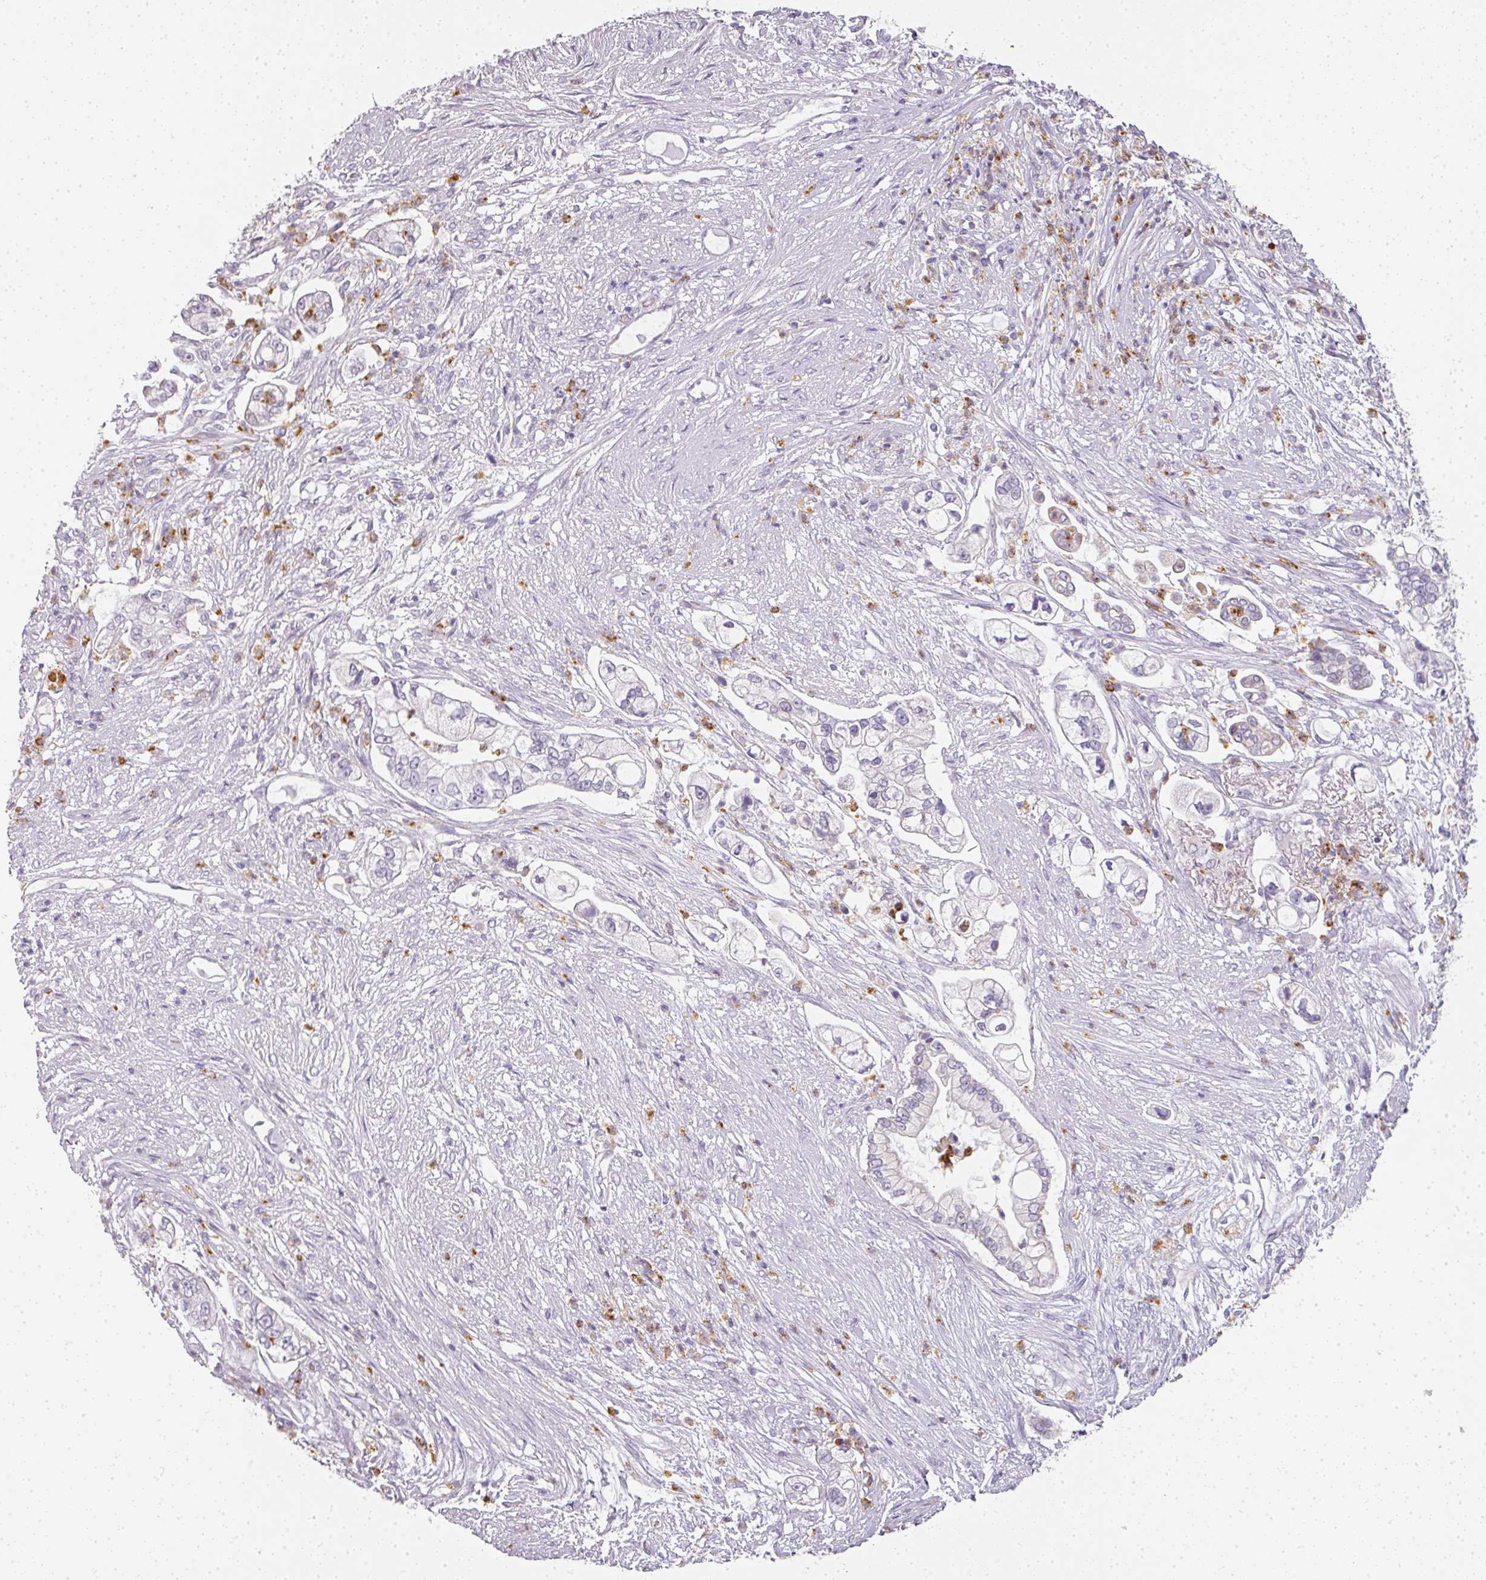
{"staining": {"intensity": "negative", "quantity": "none", "location": "none"}, "tissue": "pancreatic cancer", "cell_type": "Tumor cells", "image_type": "cancer", "snomed": [{"axis": "morphology", "description": "Adenocarcinoma, NOS"}, {"axis": "topography", "description": "Pancreas"}], "caption": "Pancreatic cancer (adenocarcinoma) stained for a protein using immunohistochemistry demonstrates no staining tumor cells.", "gene": "CAMP", "patient": {"sex": "female", "age": 69}}